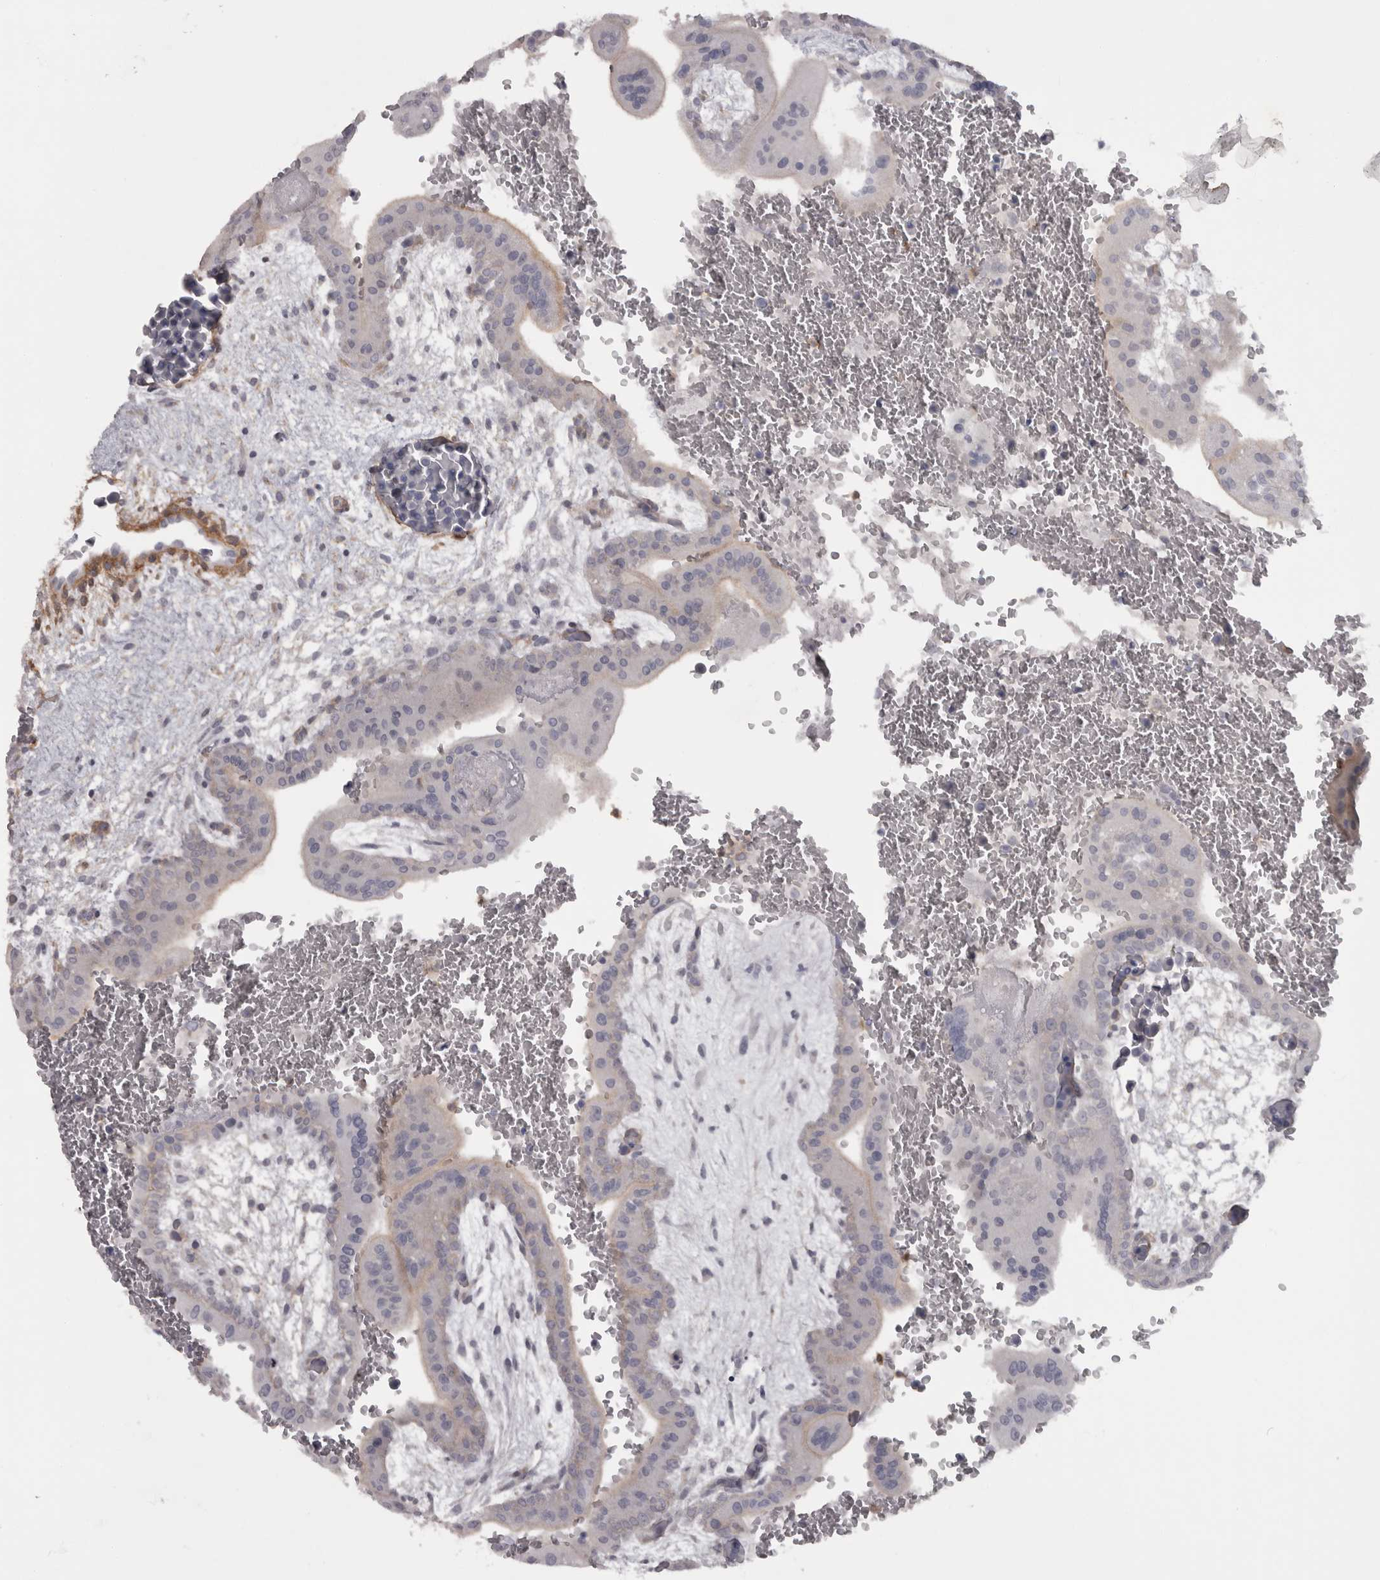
{"staining": {"intensity": "negative", "quantity": "none", "location": "none"}, "tissue": "placenta", "cell_type": "Trophoblastic cells", "image_type": "normal", "snomed": [{"axis": "morphology", "description": "Normal tissue, NOS"}, {"axis": "topography", "description": "Placenta"}], "caption": "A photomicrograph of placenta stained for a protein shows no brown staining in trophoblastic cells. Nuclei are stained in blue.", "gene": "PPP1R12B", "patient": {"sex": "female", "age": 35}}